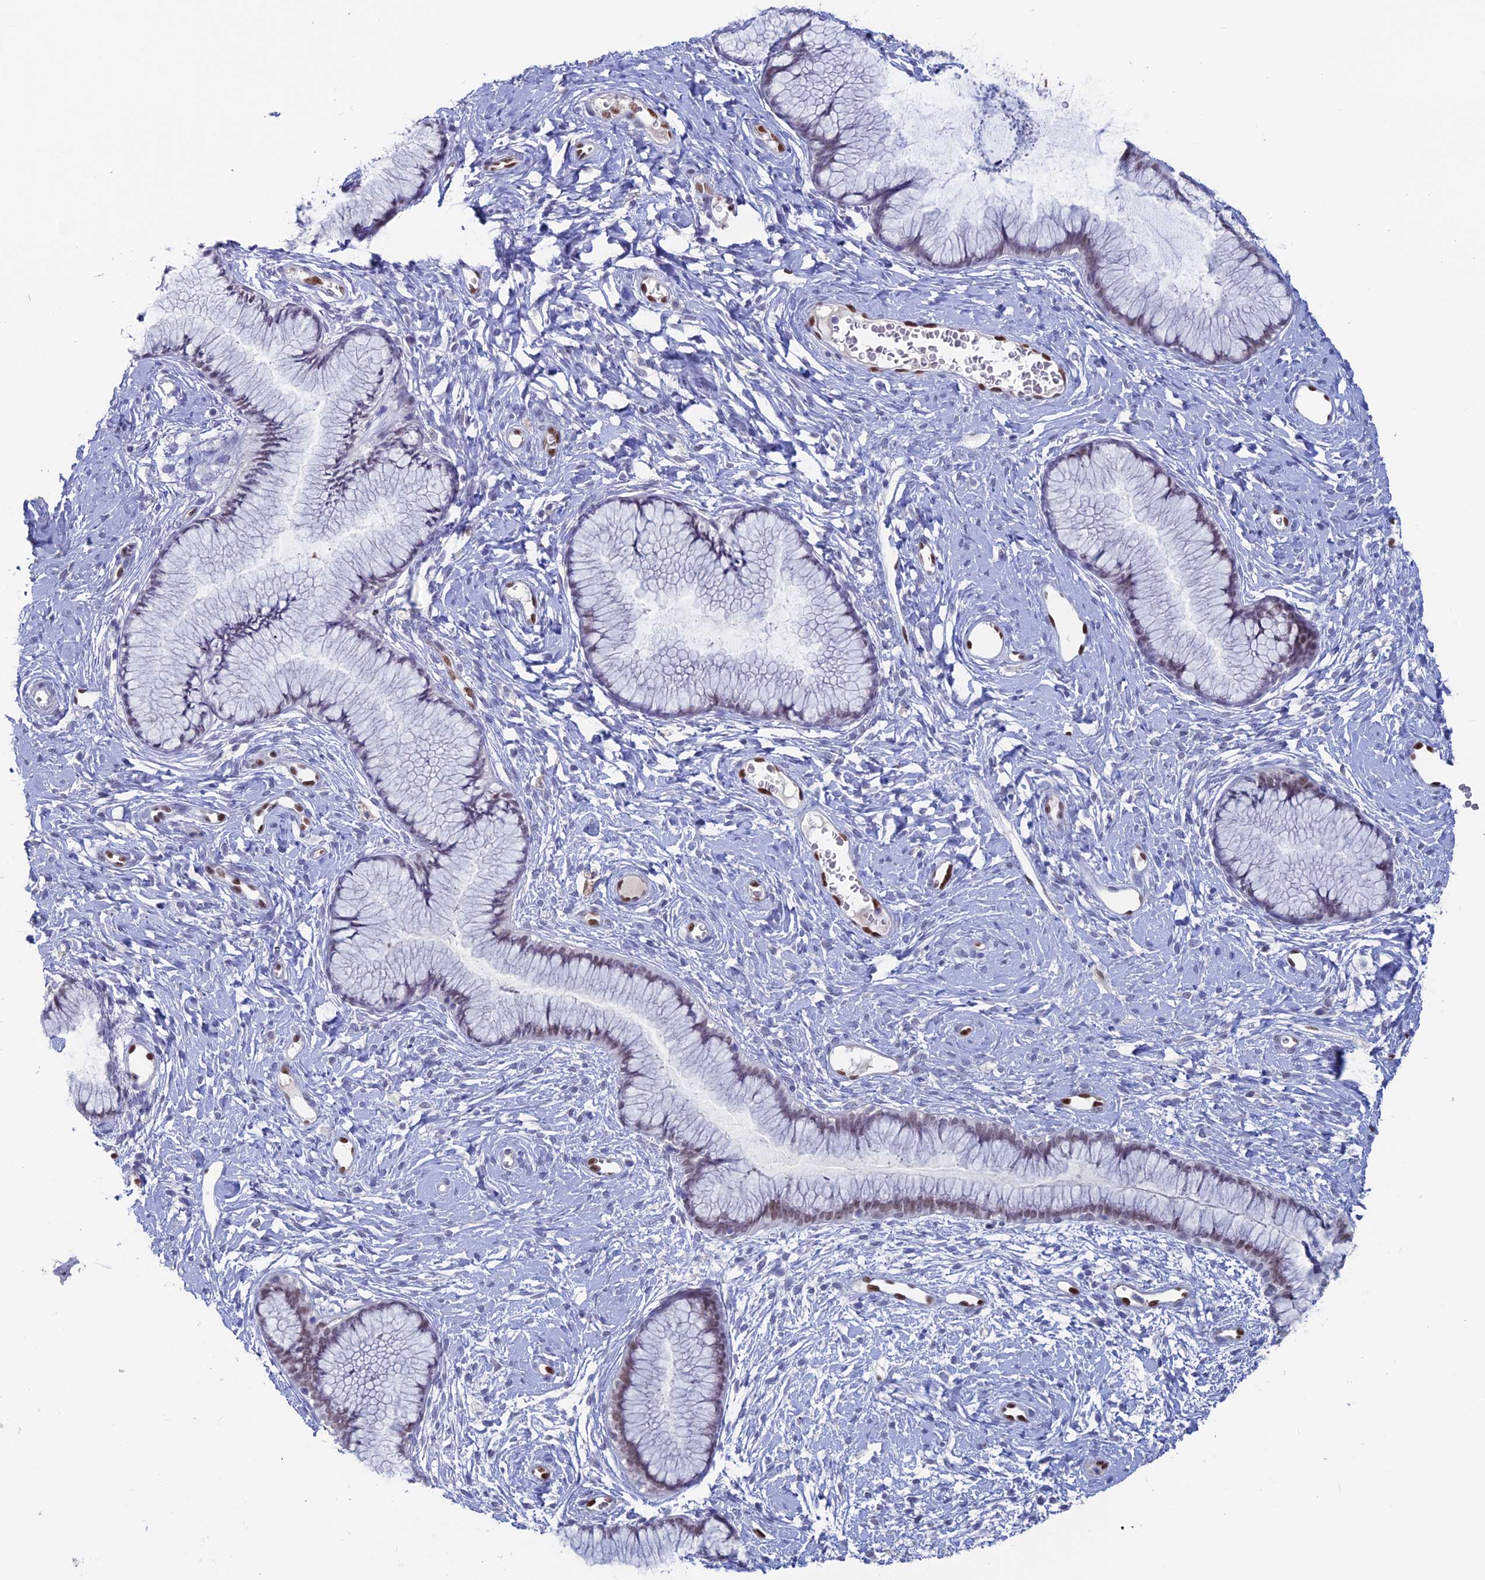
{"staining": {"intensity": "strong", "quantity": "<25%", "location": "nuclear"}, "tissue": "cervix", "cell_type": "Glandular cells", "image_type": "normal", "snomed": [{"axis": "morphology", "description": "Normal tissue, NOS"}, {"axis": "topography", "description": "Cervix"}], "caption": "Protein expression by immunohistochemistry (IHC) demonstrates strong nuclear expression in about <25% of glandular cells in normal cervix. The staining is performed using DAB (3,3'-diaminobenzidine) brown chromogen to label protein expression. The nuclei are counter-stained blue using hematoxylin.", "gene": "NOL4L", "patient": {"sex": "female", "age": 42}}